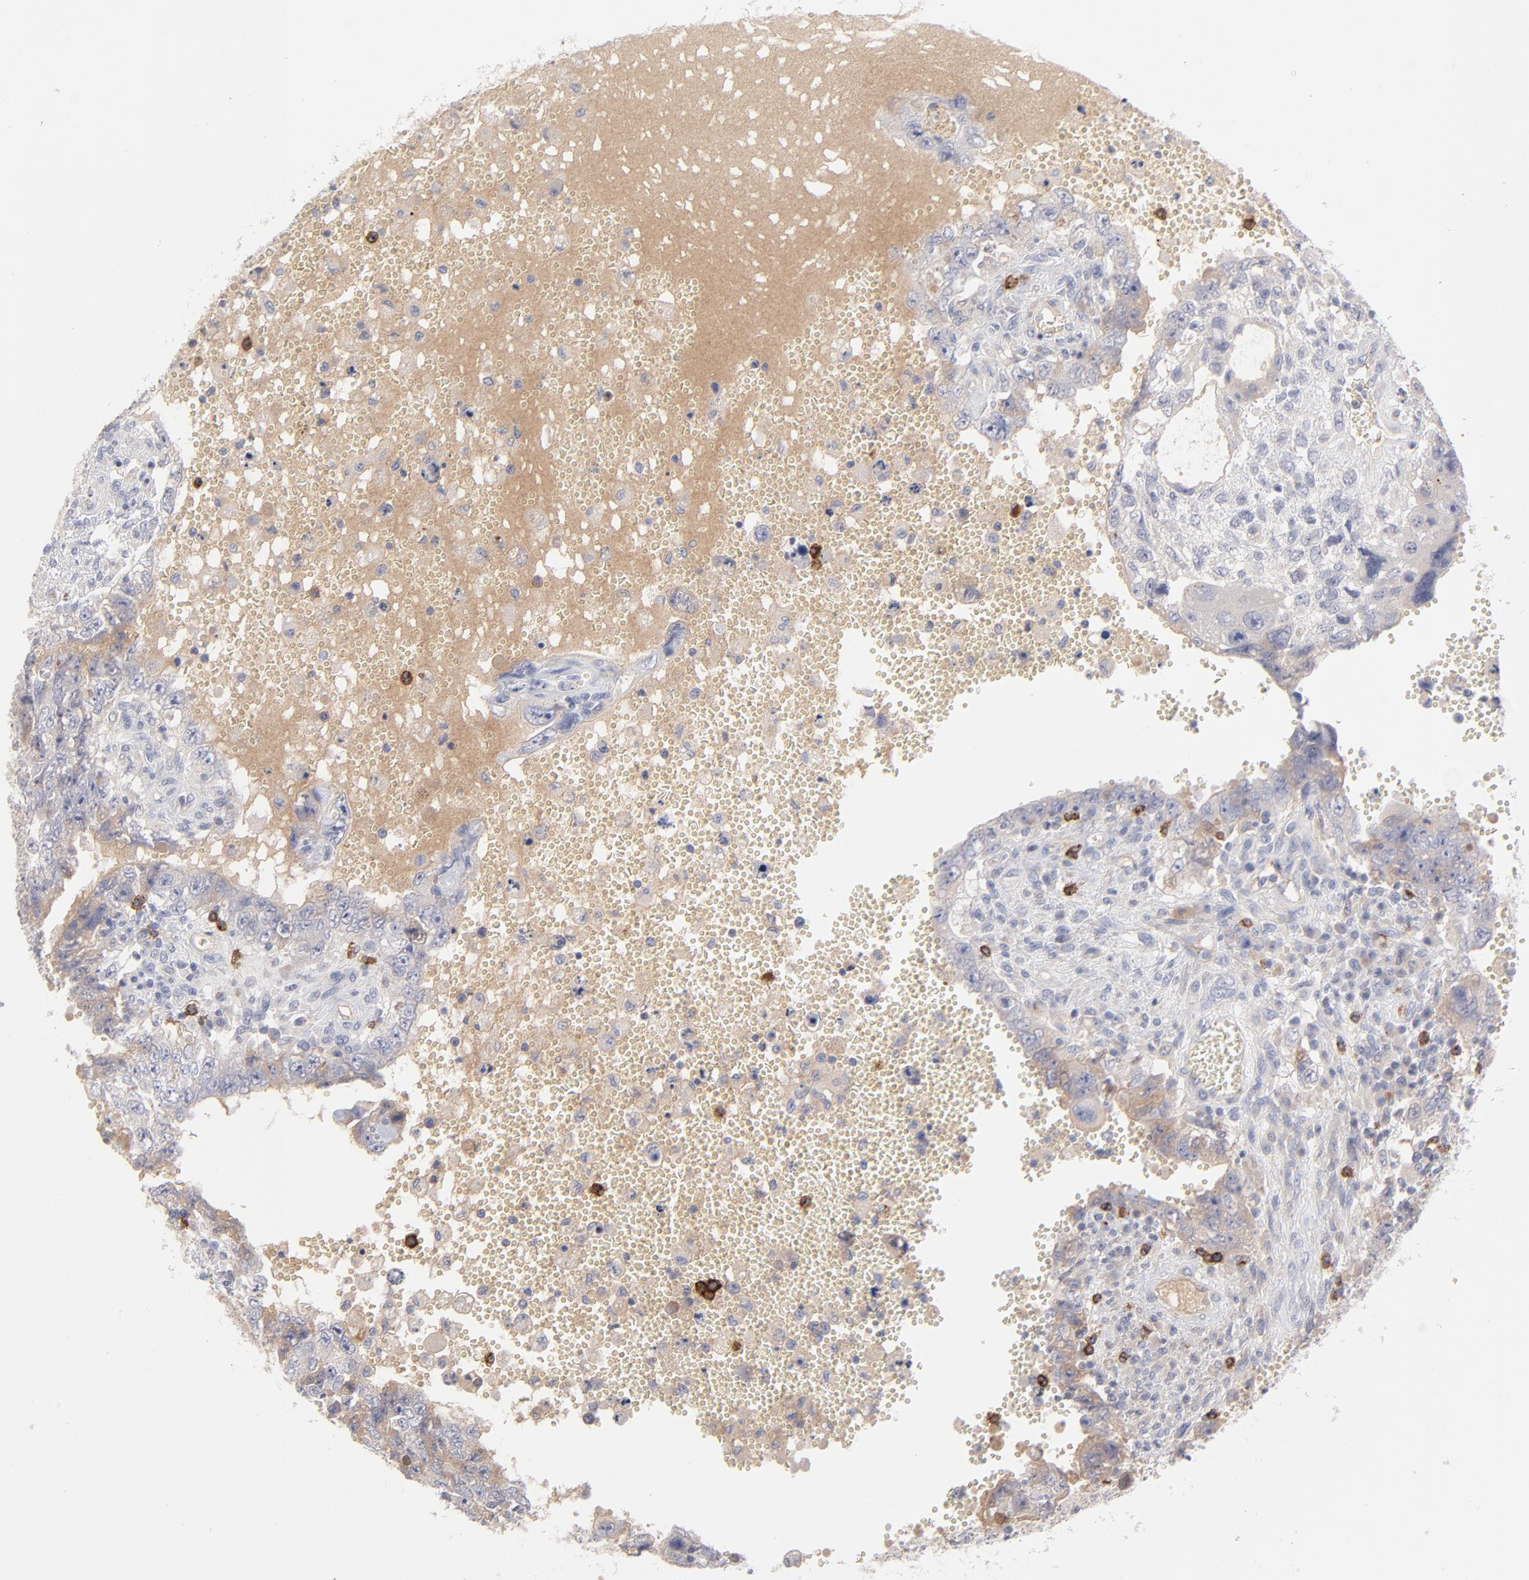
{"staining": {"intensity": "weak", "quantity": "<25%", "location": "cytoplasmic/membranous"}, "tissue": "testis cancer", "cell_type": "Tumor cells", "image_type": "cancer", "snomed": [{"axis": "morphology", "description": "Carcinoma, Embryonal, NOS"}, {"axis": "topography", "description": "Testis"}], "caption": "DAB (3,3'-diaminobenzidine) immunohistochemical staining of testis cancer demonstrates no significant expression in tumor cells.", "gene": "CCR3", "patient": {"sex": "male", "age": 26}}